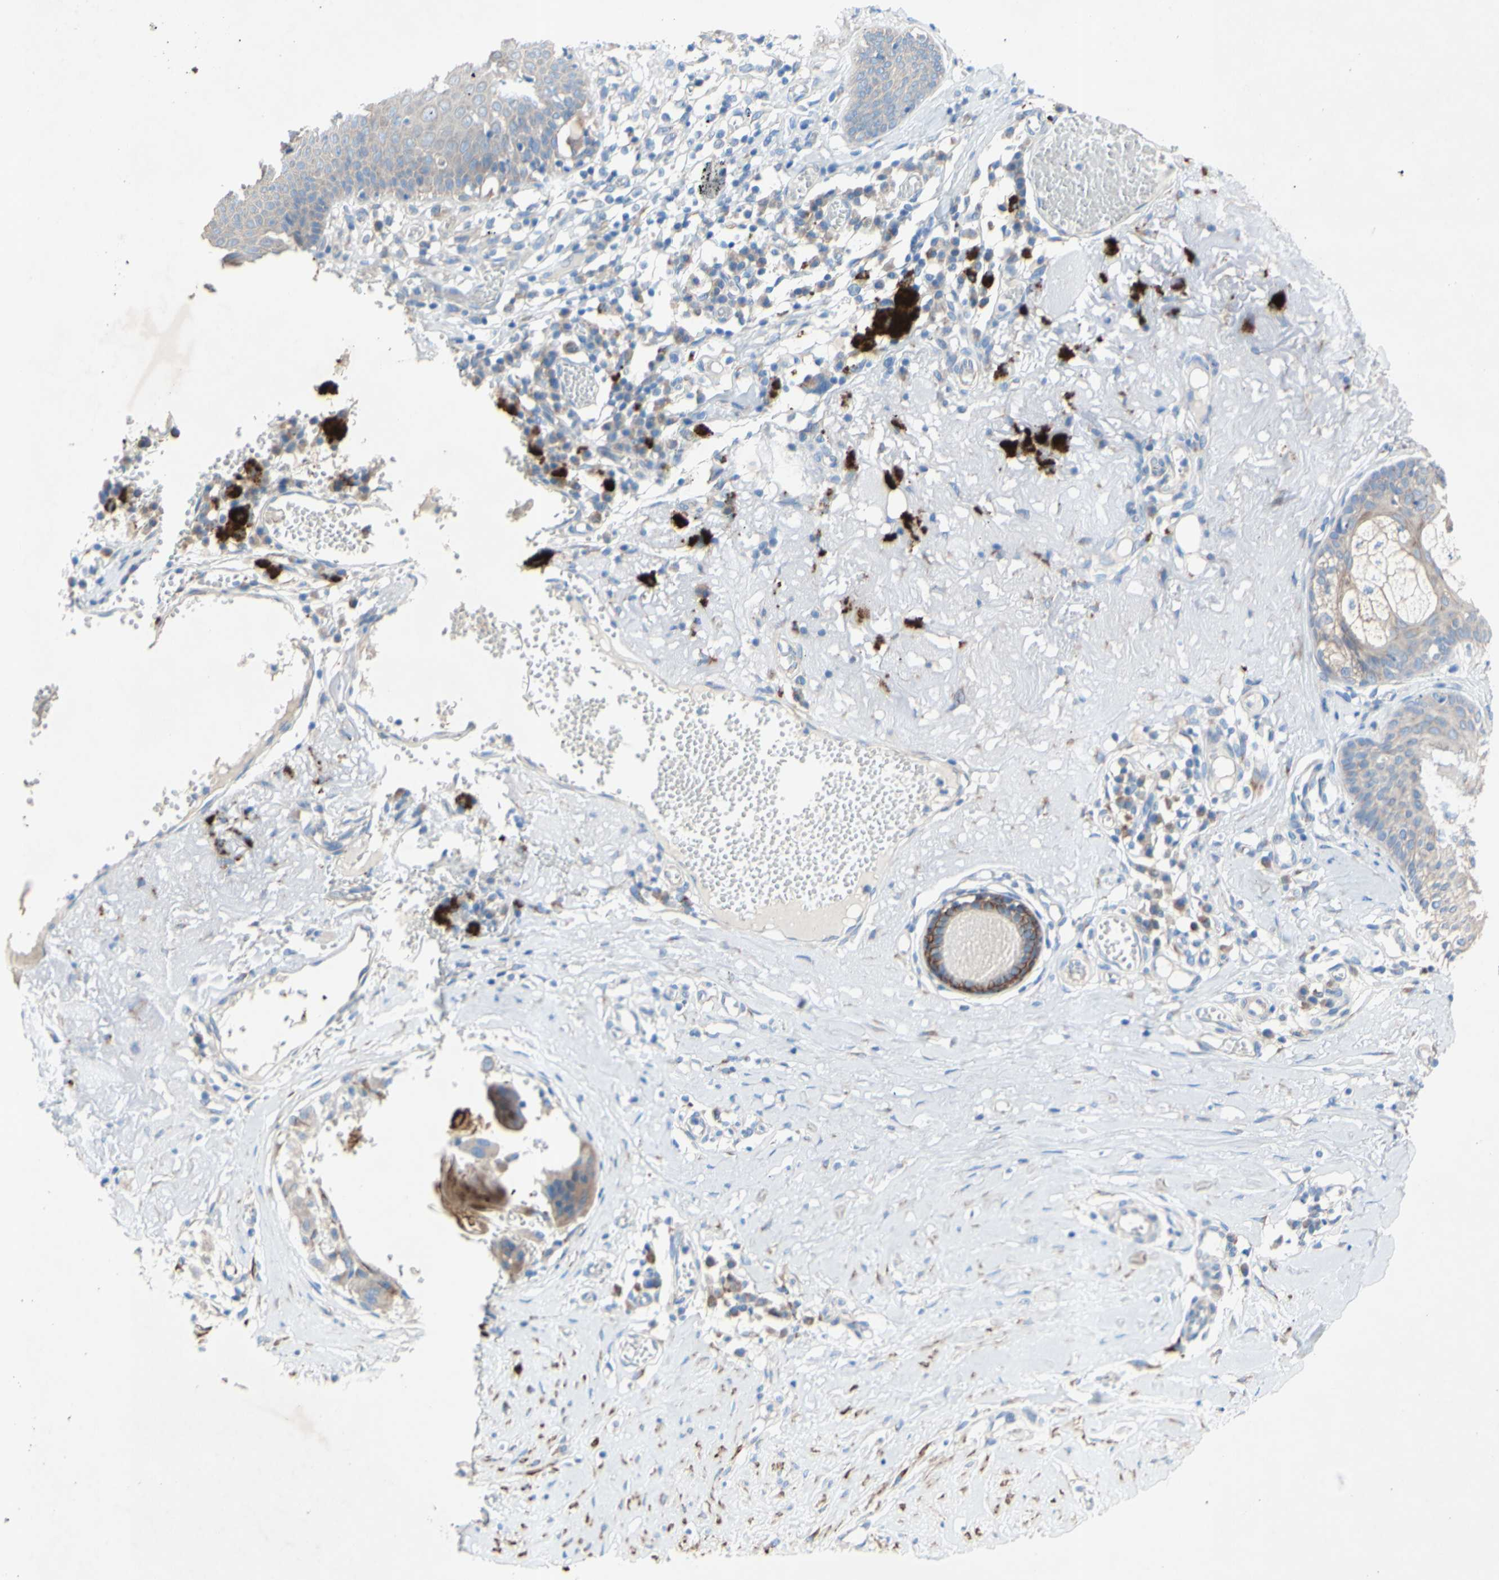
{"staining": {"intensity": "negative", "quantity": "none", "location": "none"}, "tissue": "melanoma", "cell_type": "Tumor cells", "image_type": "cancer", "snomed": [{"axis": "morphology", "description": "Malignant melanoma in situ"}, {"axis": "morphology", "description": "Malignant melanoma, NOS"}, {"axis": "topography", "description": "Skin"}], "caption": "An IHC image of melanoma is shown. There is no staining in tumor cells of melanoma.", "gene": "TMIGD2", "patient": {"sex": "female", "age": 88}}